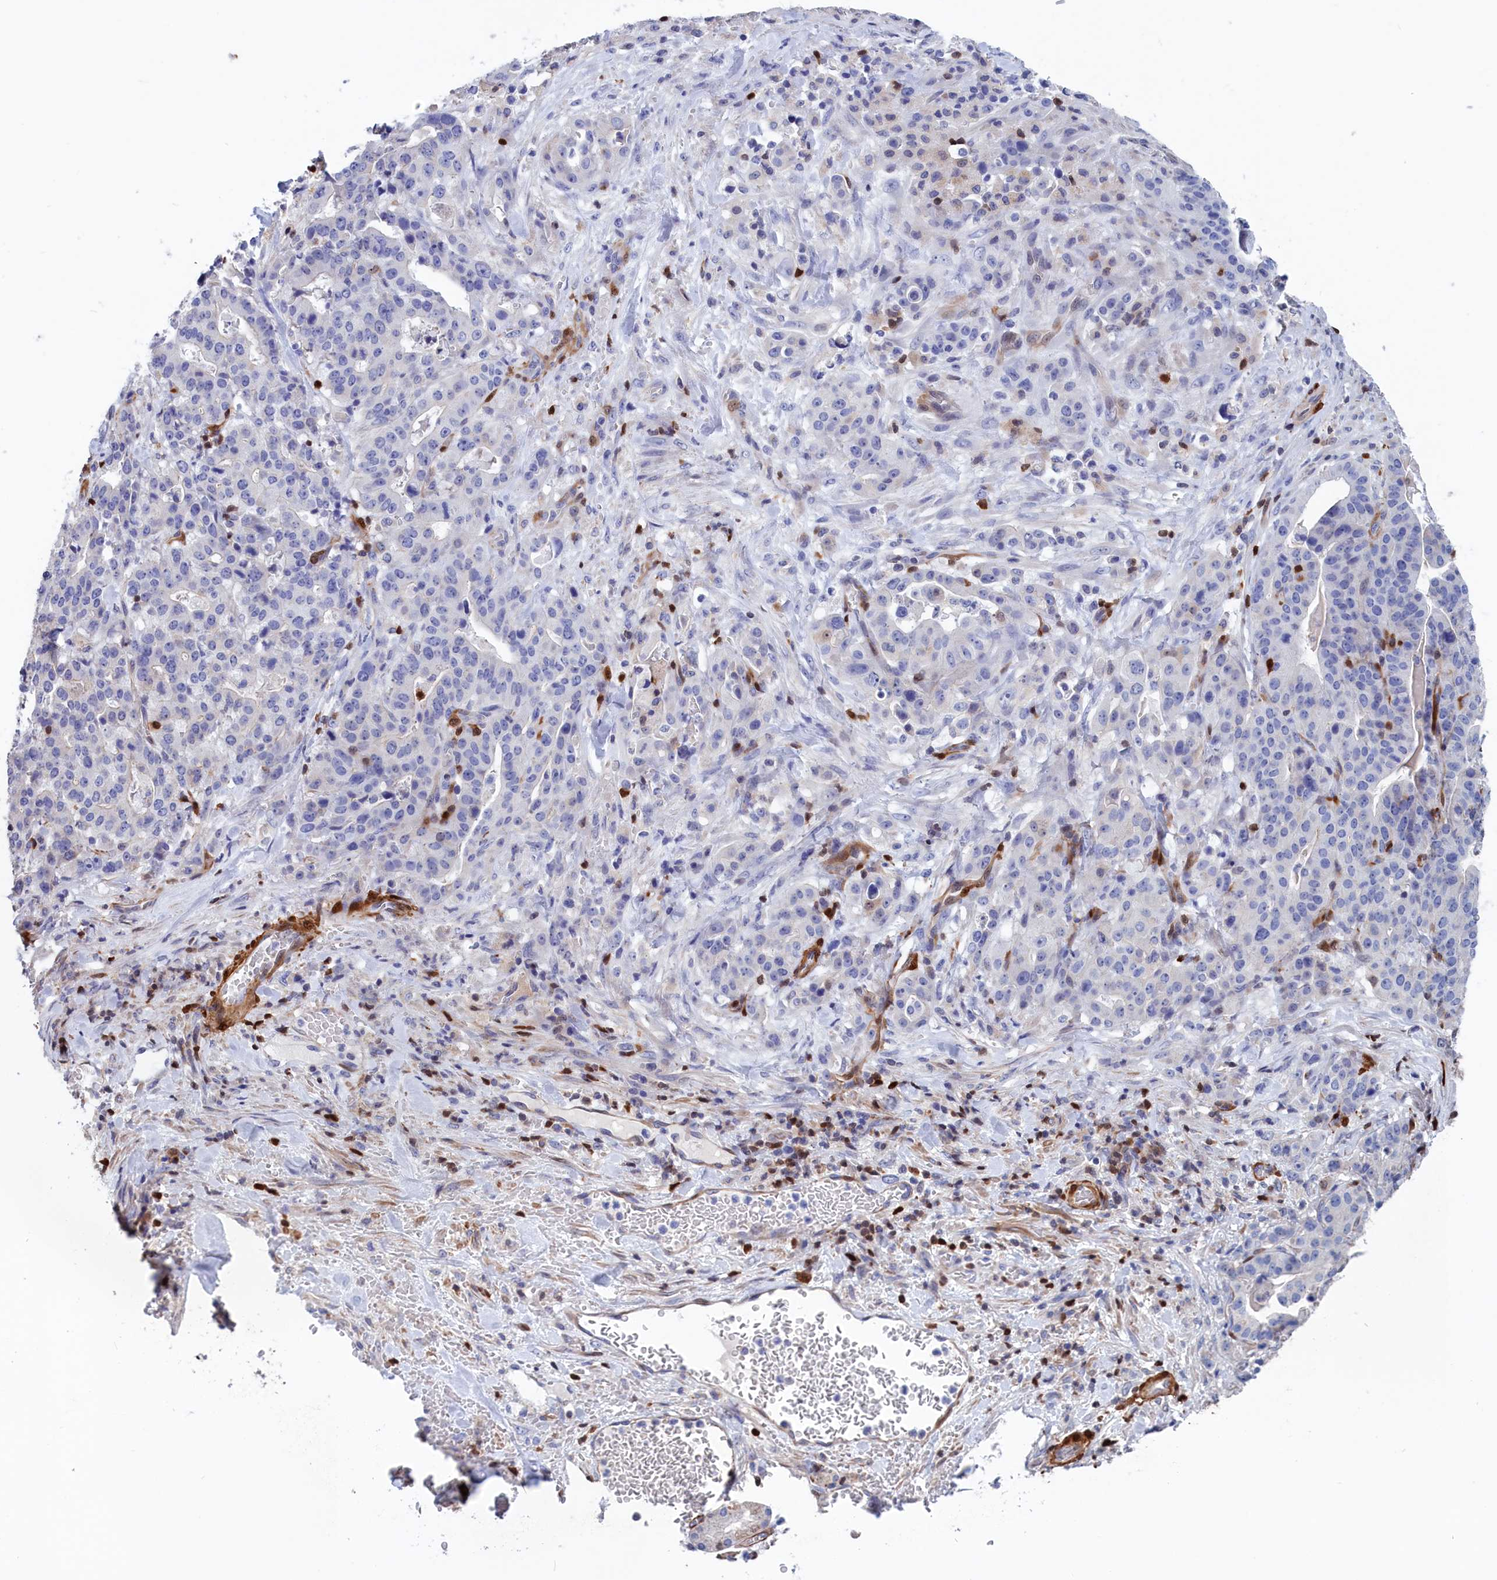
{"staining": {"intensity": "negative", "quantity": "none", "location": "none"}, "tissue": "stomach cancer", "cell_type": "Tumor cells", "image_type": "cancer", "snomed": [{"axis": "morphology", "description": "Adenocarcinoma, NOS"}, {"axis": "topography", "description": "Stomach"}], "caption": "Immunohistochemical staining of human adenocarcinoma (stomach) reveals no significant expression in tumor cells.", "gene": "CRIP1", "patient": {"sex": "male", "age": 48}}